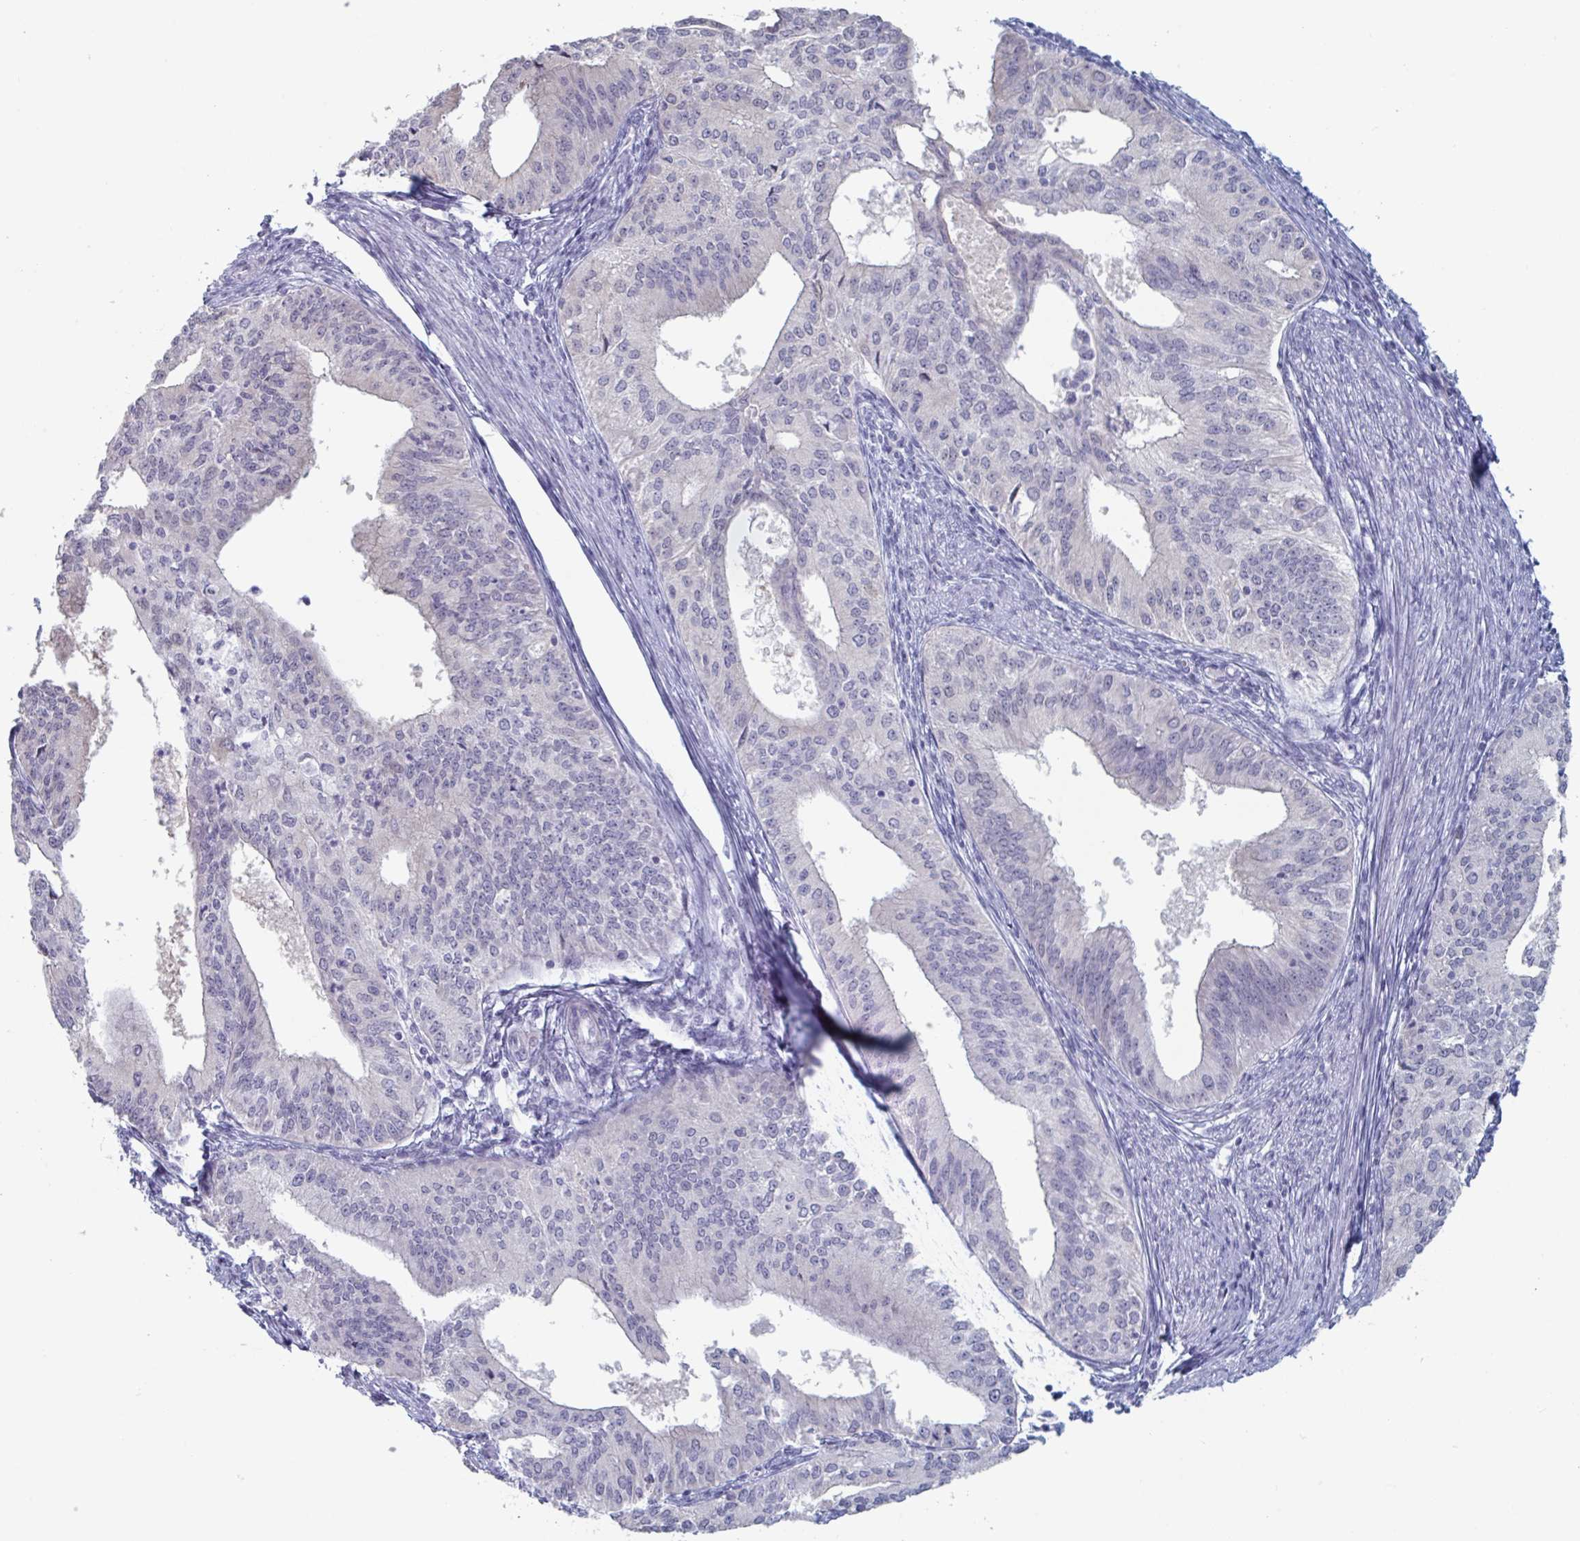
{"staining": {"intensity": "moderate", "quantity": "25%-75%", "location": "nuclear"}, "tissue": "endometrial cancer", "cell_type": "Tumor cells", "image_type": "cancer", "snomed": [{"axis": "morphology", "description": "Adenocarcinoma, NOS"}, {"axis": "topography", "description": "Endometrium"}], "caption": "Human endometrial adenocarcinoma stained with a brown dye displays moderate nuclear positive positivity in about 25%-75% of tumor cells.", "gene": "FOXA1", "patient": {"sex": "female", "age": 50}}